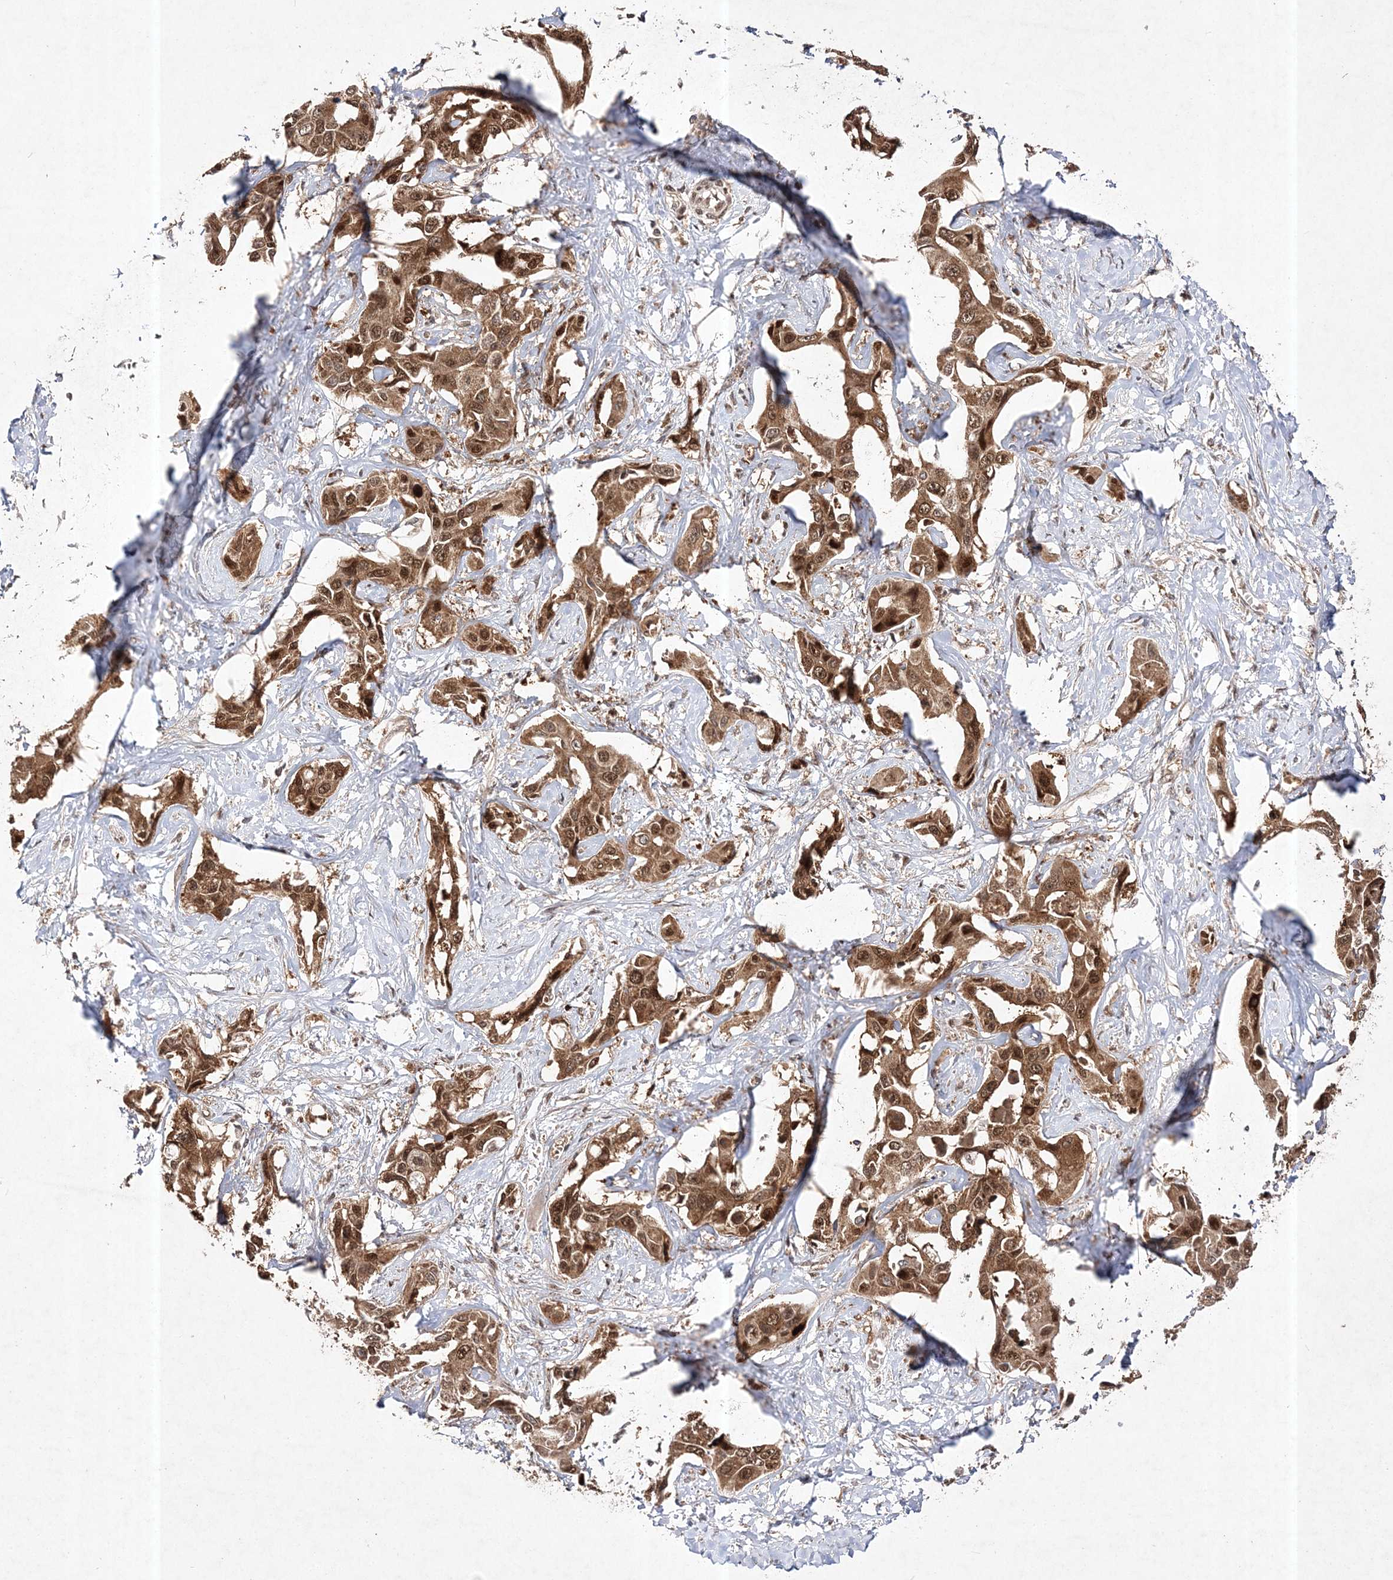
{"staining": {"intensity": "strong", "quantity": ">75%", "location": "cytoplasmic/membranous,nuclear"}, "tissue": "liver cancer", "cell_type": "Tumor cells", "image_type": "cancer", "snomed": [{"axis": "morphology", "description": "Cholangiocarcinoma"}, {"axis": "topography", "description": "Liver"}], "caption": "Liver cancer (cholangiocarcinoma) stained for a protein displays strong cytoplasmic/membranous and nuclear positivity in tumor cells.", "gene": "NIF3L1", "patient": {"sex": "male", "age": 59}}